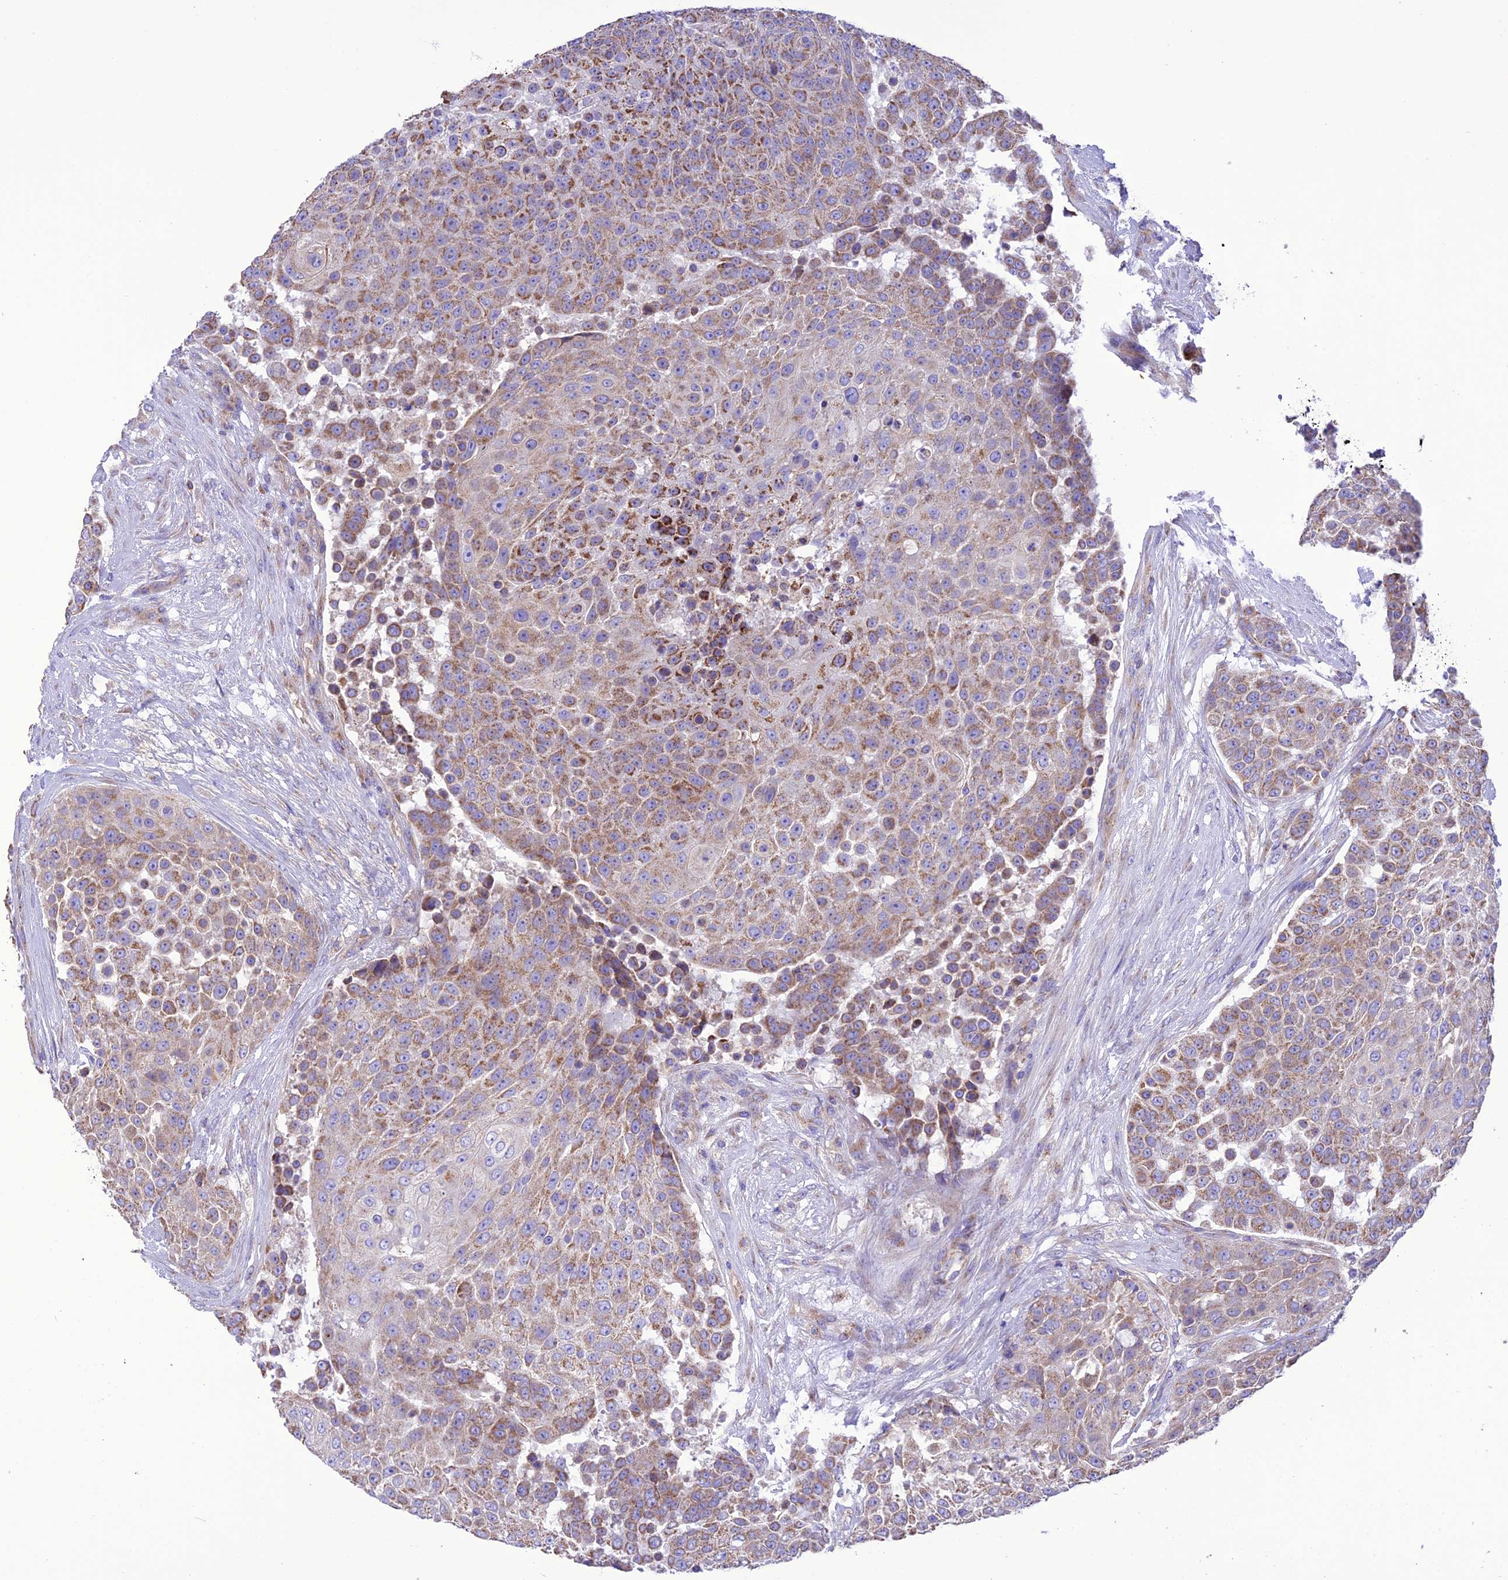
{"staining": {"intensity": "moderate", "quantity": ">75%", "location": "cytoplasmic/membranous"}, "tissue": "urothelial cancer", "cell_type": "Tumor cells", "image_type": "cancer", "snomed": [{"axis": "morphology", "description": "Urothelial carcinoma, High grade"}, {"axis": "topography", "description": "Urinary bladder"}], "caption": "Urothelial cancer stained with a protein marker exhibits moderate staining in tumor cells.", "gene": "MAP3K12", "patient": {"sex": "female", "age": 63}}